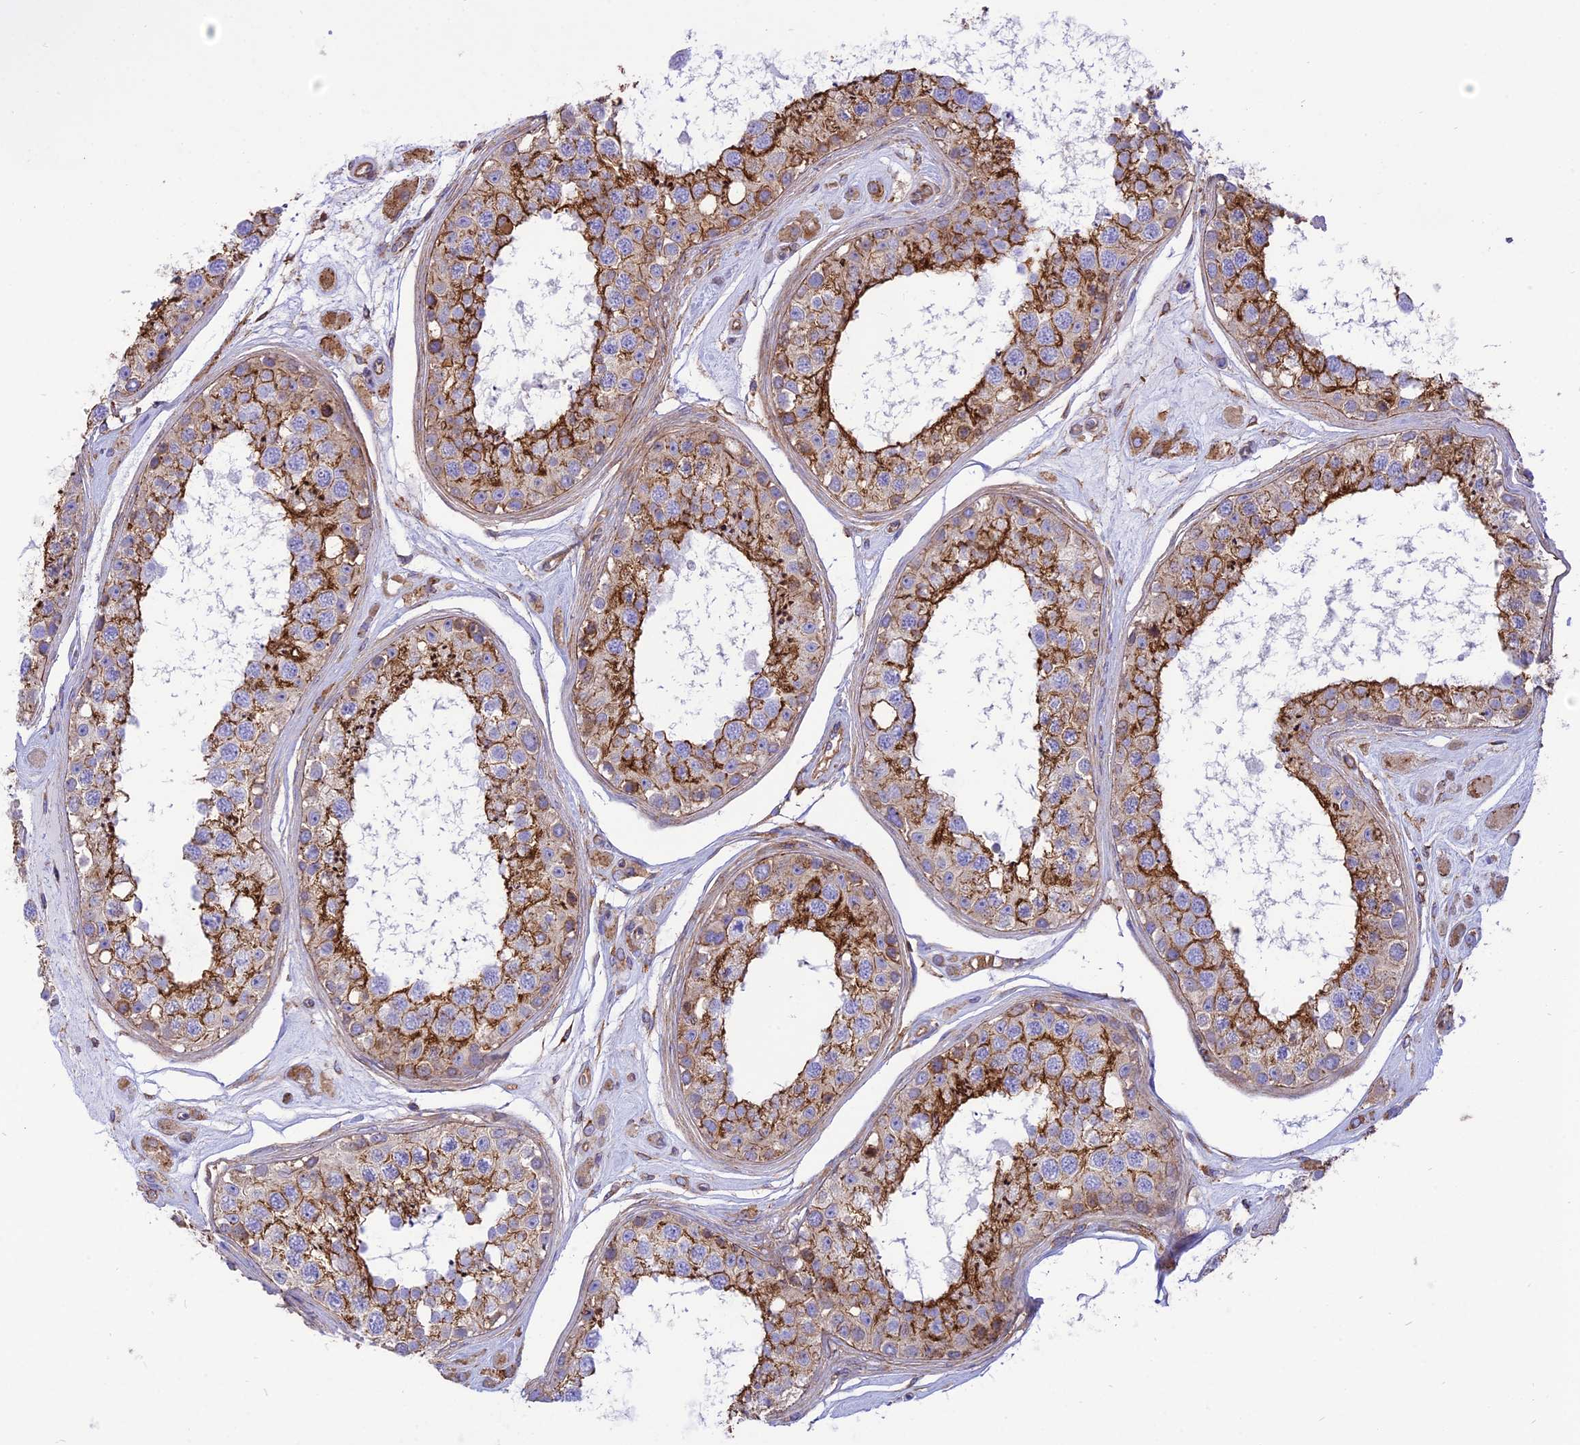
{"staining": {"intensity": "moderate", "quantity": ">75%", "location": "cytoplasmic/membranous"}, "tissue": "testis", "cell_type": "Cells in seminiferous ducts", "image_type": "normal", "snomed": [{"axis": "morphology", "description": "Normal tissue, NOS"}, {"axis": "topography", "description": "Testis"}], "caption": "Immunohistochemistry histopathology image of normal human testis stained for a protein (brown), which displays medium levels of moderate cytoplasmic/membranous positivity in about >75% of cells in seminiferous ducts.", "gene": "SEPTIN9", "patient": {"sex": "male", "age": 25}}